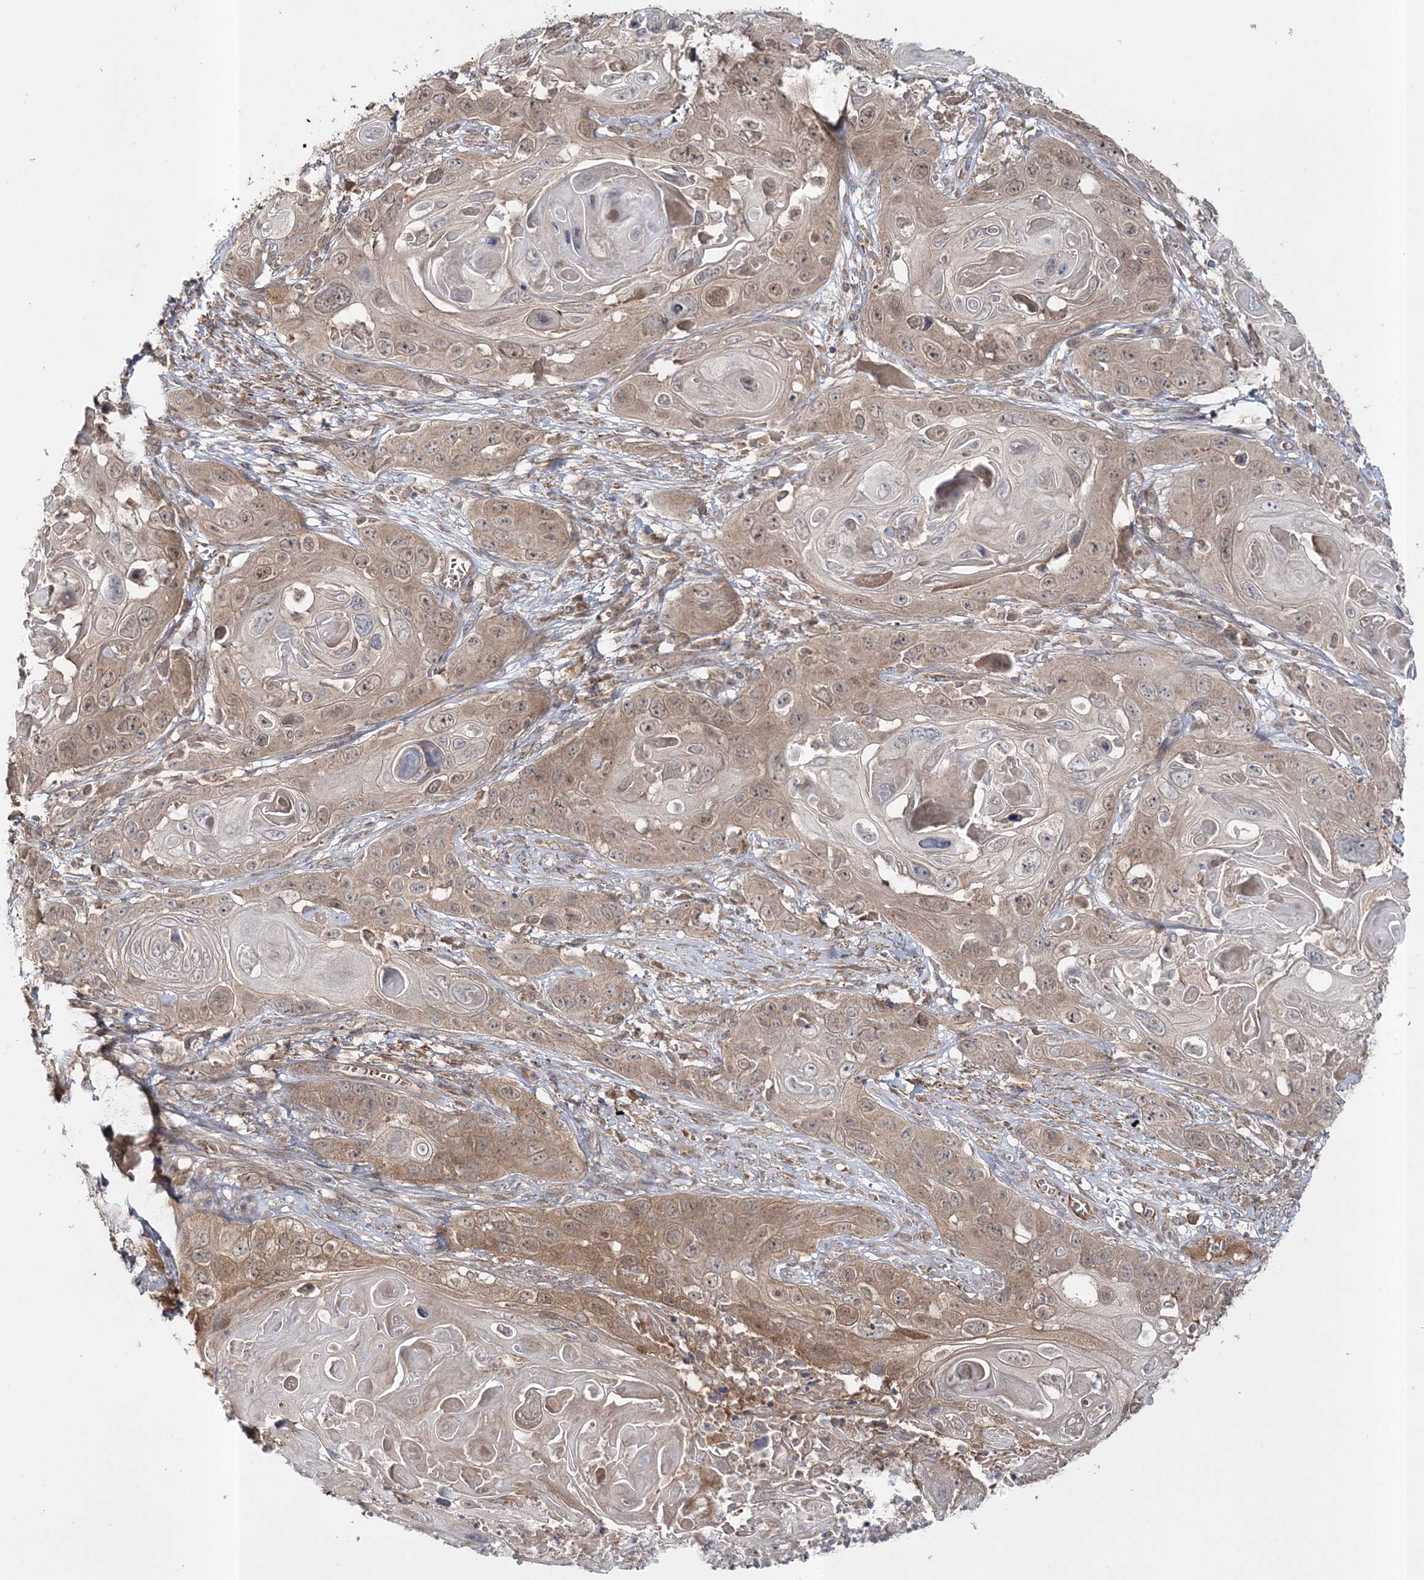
{"staining": {"intensity": "weak", "quantity": ">75%", "location": "cytoplasmic/membranous,nuclear"}, "tissue": "skin cancer", "cell_type": "Tumor cells", "image_type": "cancer", "snomed": [{"axis": "morphology", "description": "Squamous cell carcinoma, NOS"}, {"axis": "topography", "description": "Skin"}], "caption": "Skin cancer (squamous cell carcinoma) stained for a protein reveals weak cytoplasmic/membranous and nuclear positivity in tumor cells.", "gene": "MOCS2", "patient": {"sex": "male", "age": 55}}